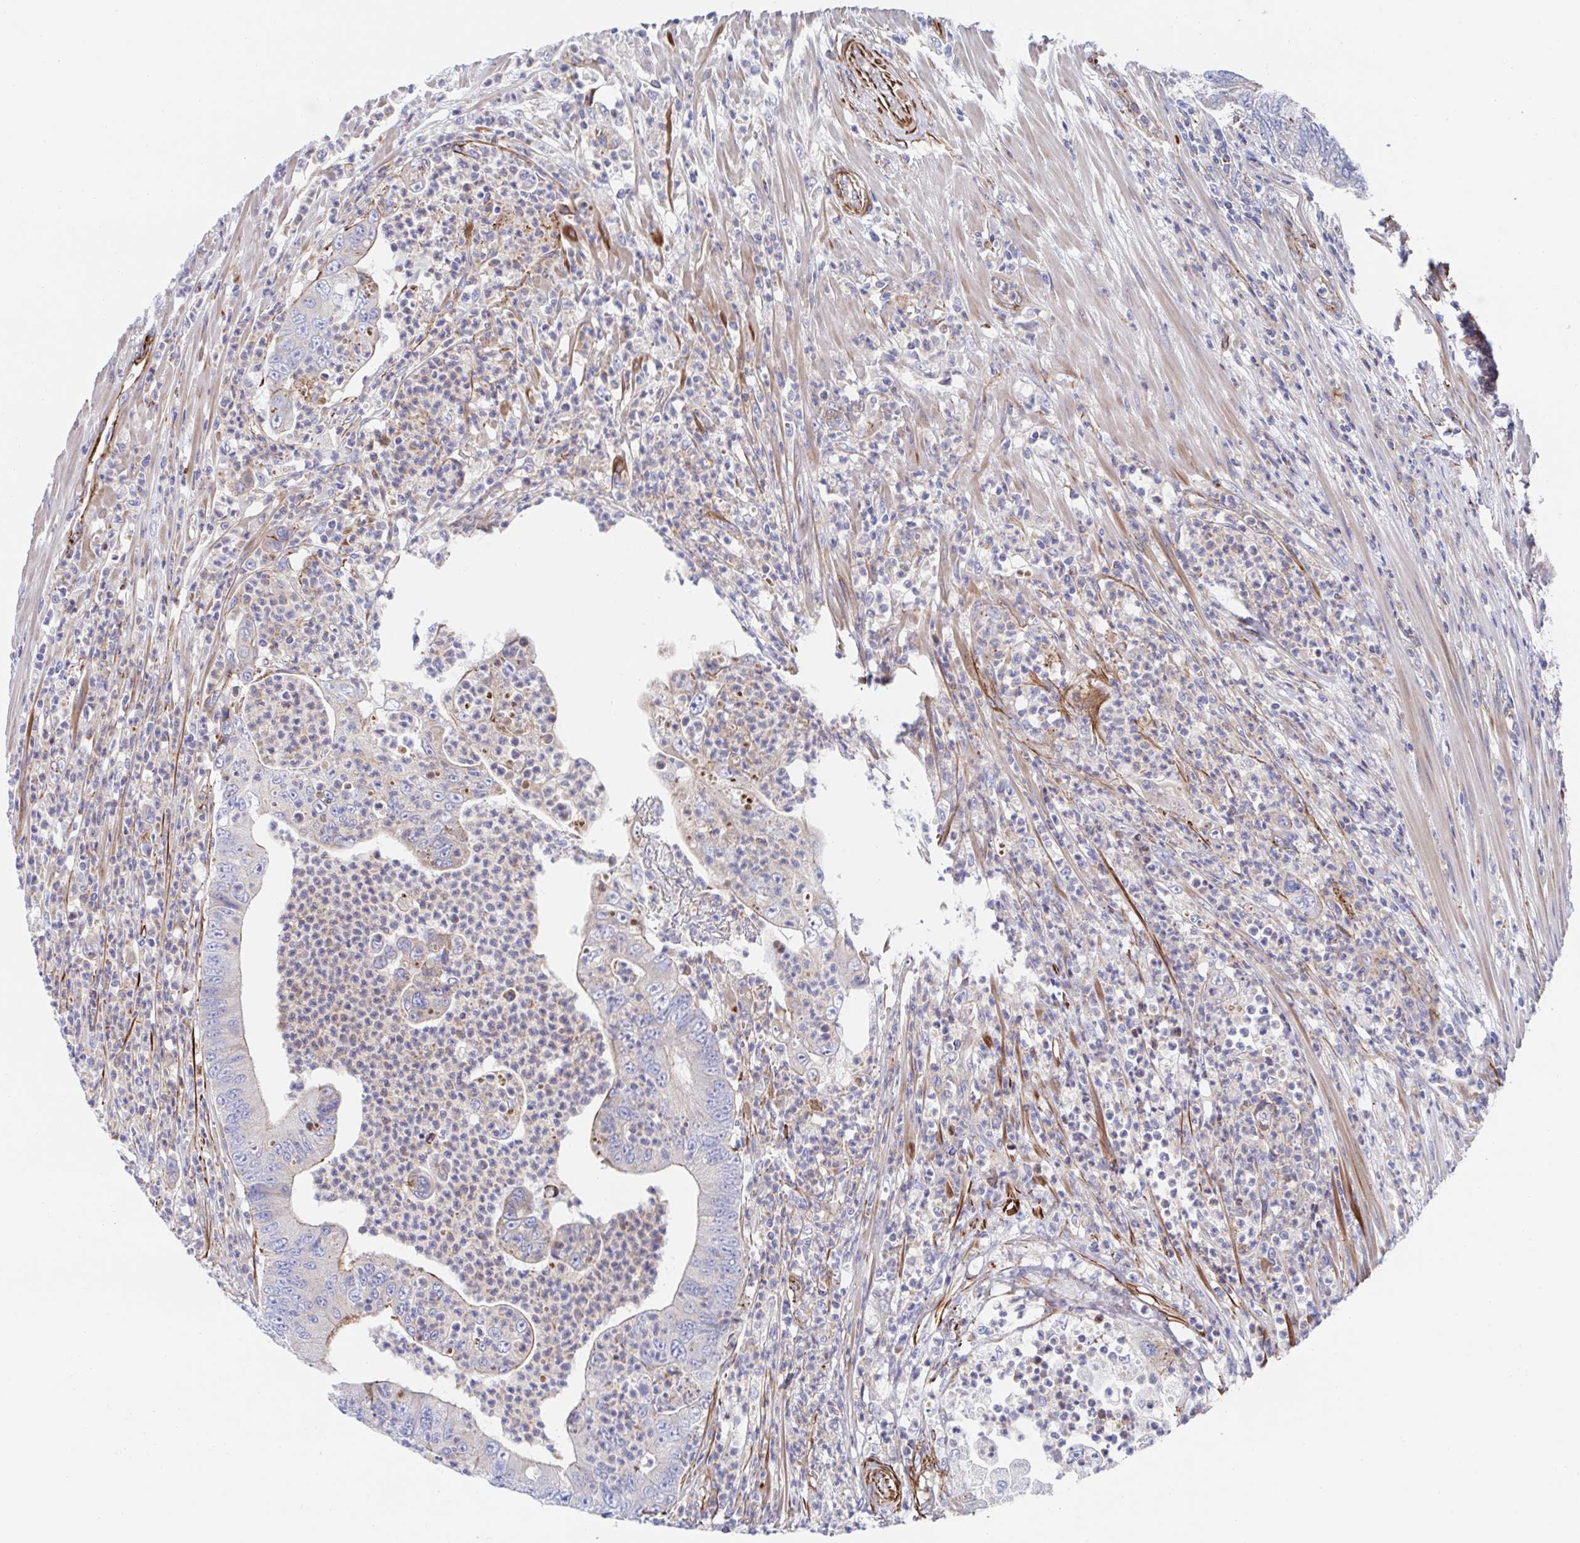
{"staining": {"intensity": "weak", "quantity": "<25%", "location": "cytoplasmic/membranous"}, "tissue": "colorectal cancer", "cell_type": "Tumor cells", "image_type": "cancer", "snomed": [{"axis": "morphology", "description": "Adenocarcinoma, NOS"}, {"axis": "topography", "description": "Colon"}], "caption": "Immunohistochemical staining of human colorectal cancer (adenocarcinoma) exhibits no significant staining in tumor cells.", "gene": "KLC3", "patient": {"sex": "female", "age": 48}}